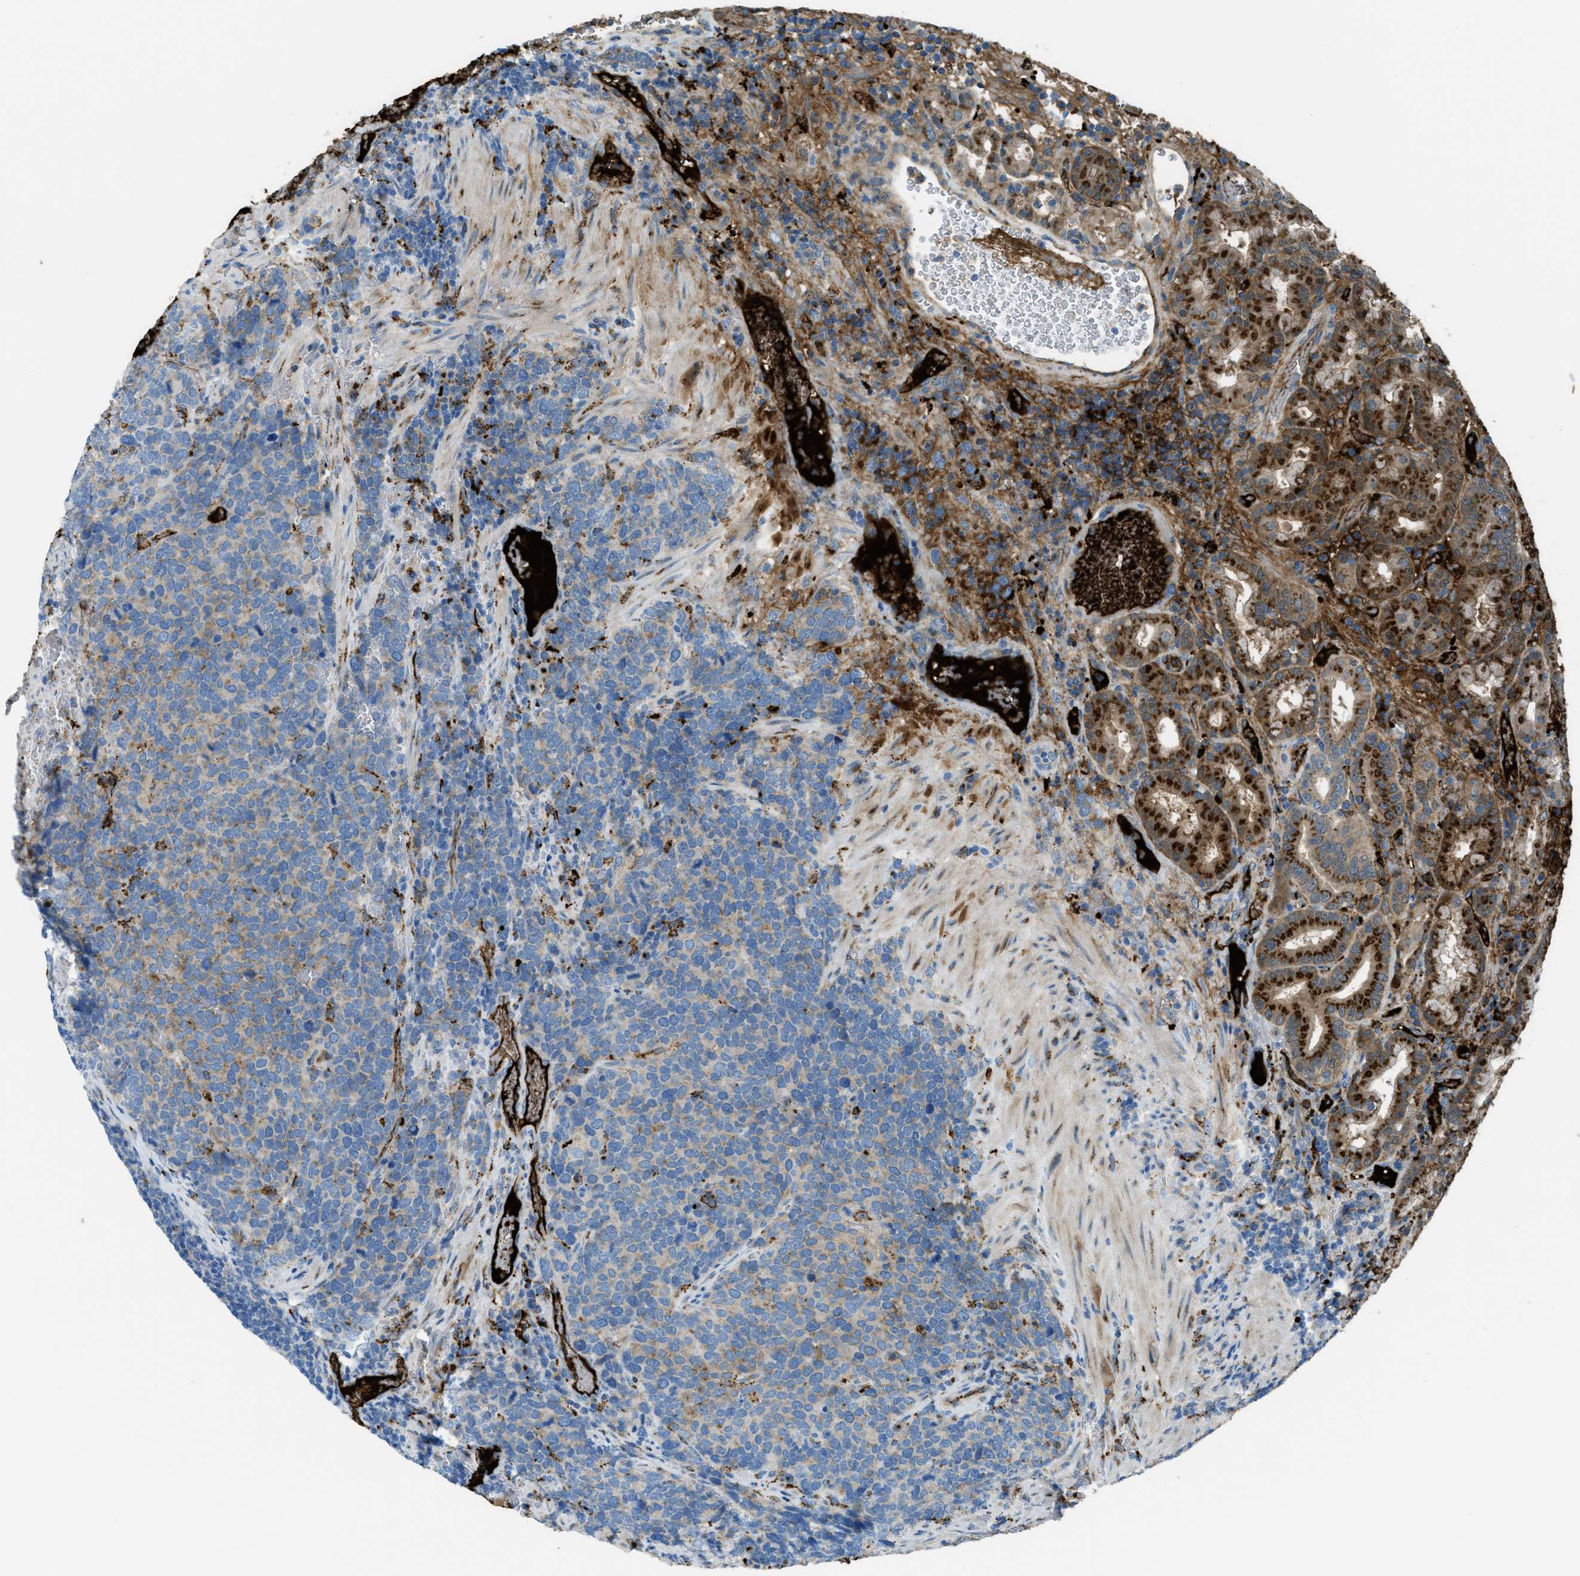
{"staining": {"intensity": "moderate", "quantity": ">75%", "location": "cytoplasmic/membranous"}, "tissue": "stomach", "cell_type": "Glandular cells", "image_type": "normal", "snomed": [{"axis": "morphology", "description": "Normal tissue, NOS"}, {"axis": "morphology", "description": "Carcinoid, malignant, NOS"}, {"axis": "topography", "description": "Stomach, upper"}], "caption": "Moderate cytoplasmic/membranous expression for a protein is seen in about >75% of glandular cells of normal stomach using immunohistochemistry.", "gene": "TRIM59", "patient": {"sex": "male", "age": 39}}